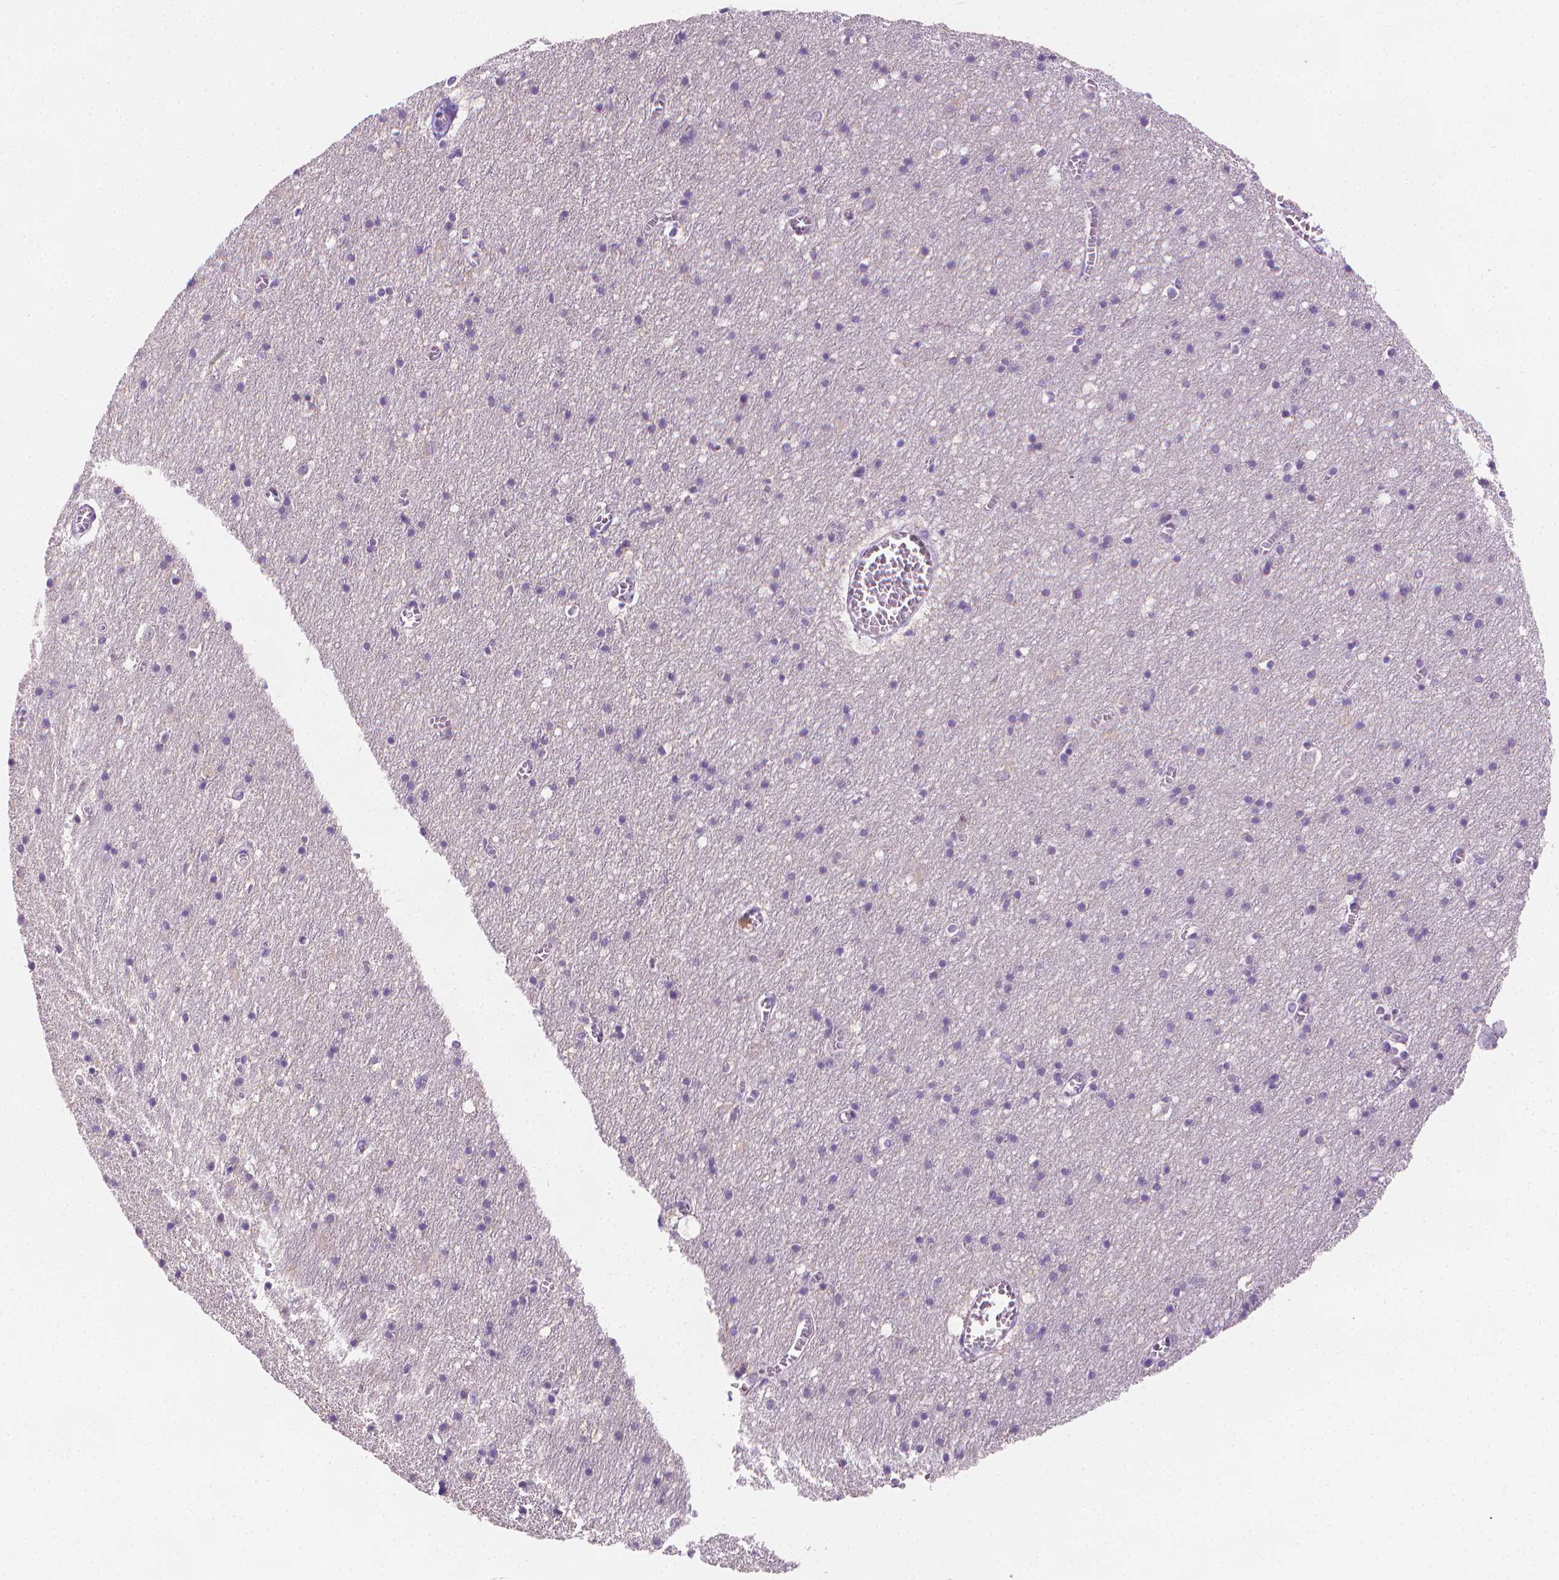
{"staining": {"intensity": "negative", "quantity": "none", "location": "none"}, "tissue": "cerebral cortex", "cell_type": "Endothelial cells", "image_type": "normal", "snomed": [{"axis": "morphology", "description": "Normal tissue, NOS"}, {"axis": "topography", "description": "Cerebral cortex"}], "caption": "Protein analysis of unremarkable cerebral cortex exhibits no significant positivity in endothelial cells.", "gene": "FASN", "patient": {"sex": "male", "age": 70}}